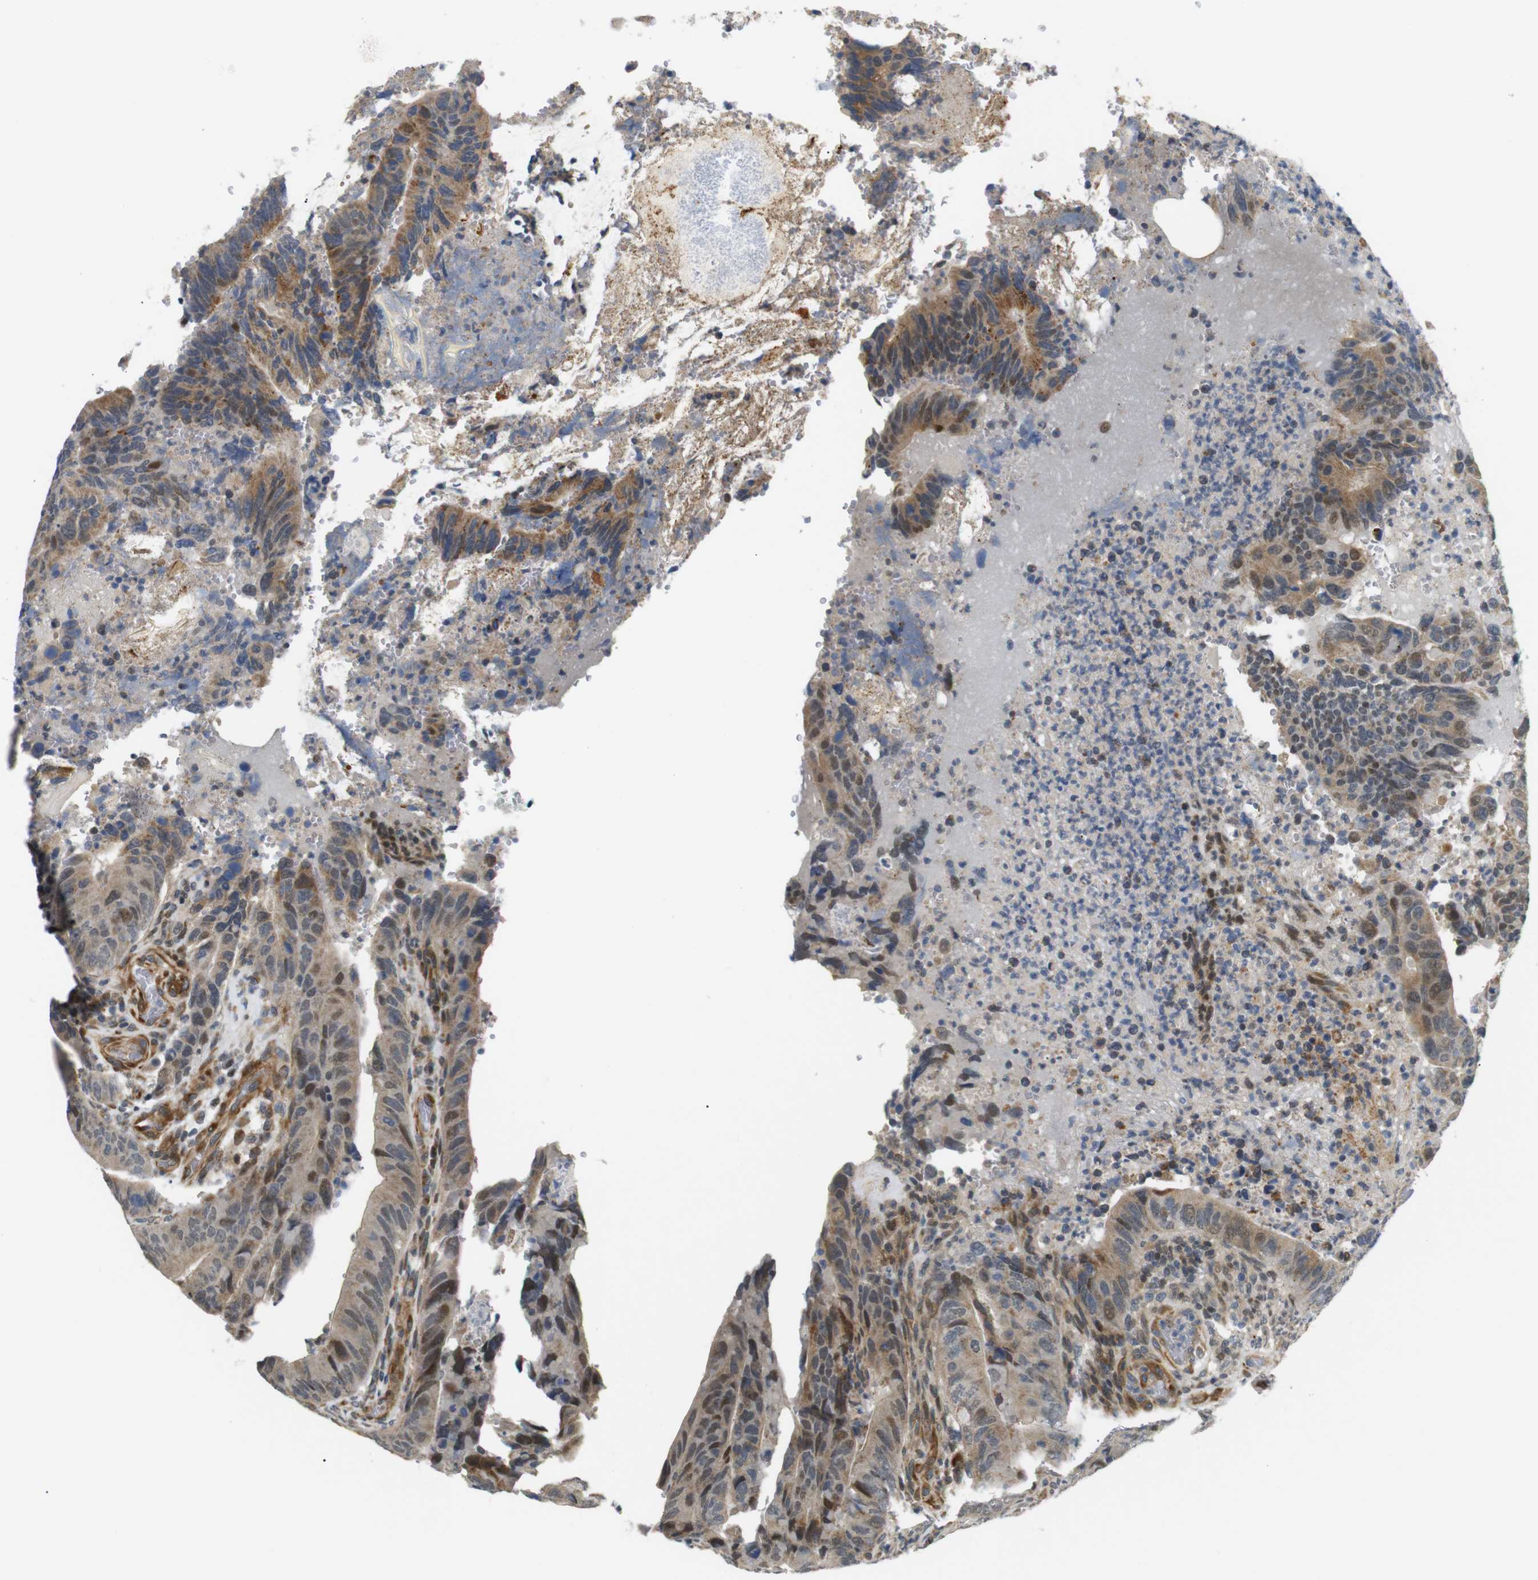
{"staining": {"intensity": "moderate", "quantity": ">75%", "location": "cytoplasmic/membranous,nuclear"}, "tissue": "colorectal cancer", "cell_type": "Tumor cells", "image_type": "cancer", "snomed": [{"axis": "morphology", "description": "Normal tissue, NOS"}, {"axis": "morphology", "description": "Adenocarcinoma, NOS"}, {"axis": "topography", "description": "Colon"}], "caption": "There is medium levels of moderate cytoplasmic/membranous and nuclear staining in tumor cells of colorectal adenocarcinoma, as demonstrated by immunohistochemical staining (brown color).", "gene": "SYDE1", "patient": {"sex": "male", "age": 56}}